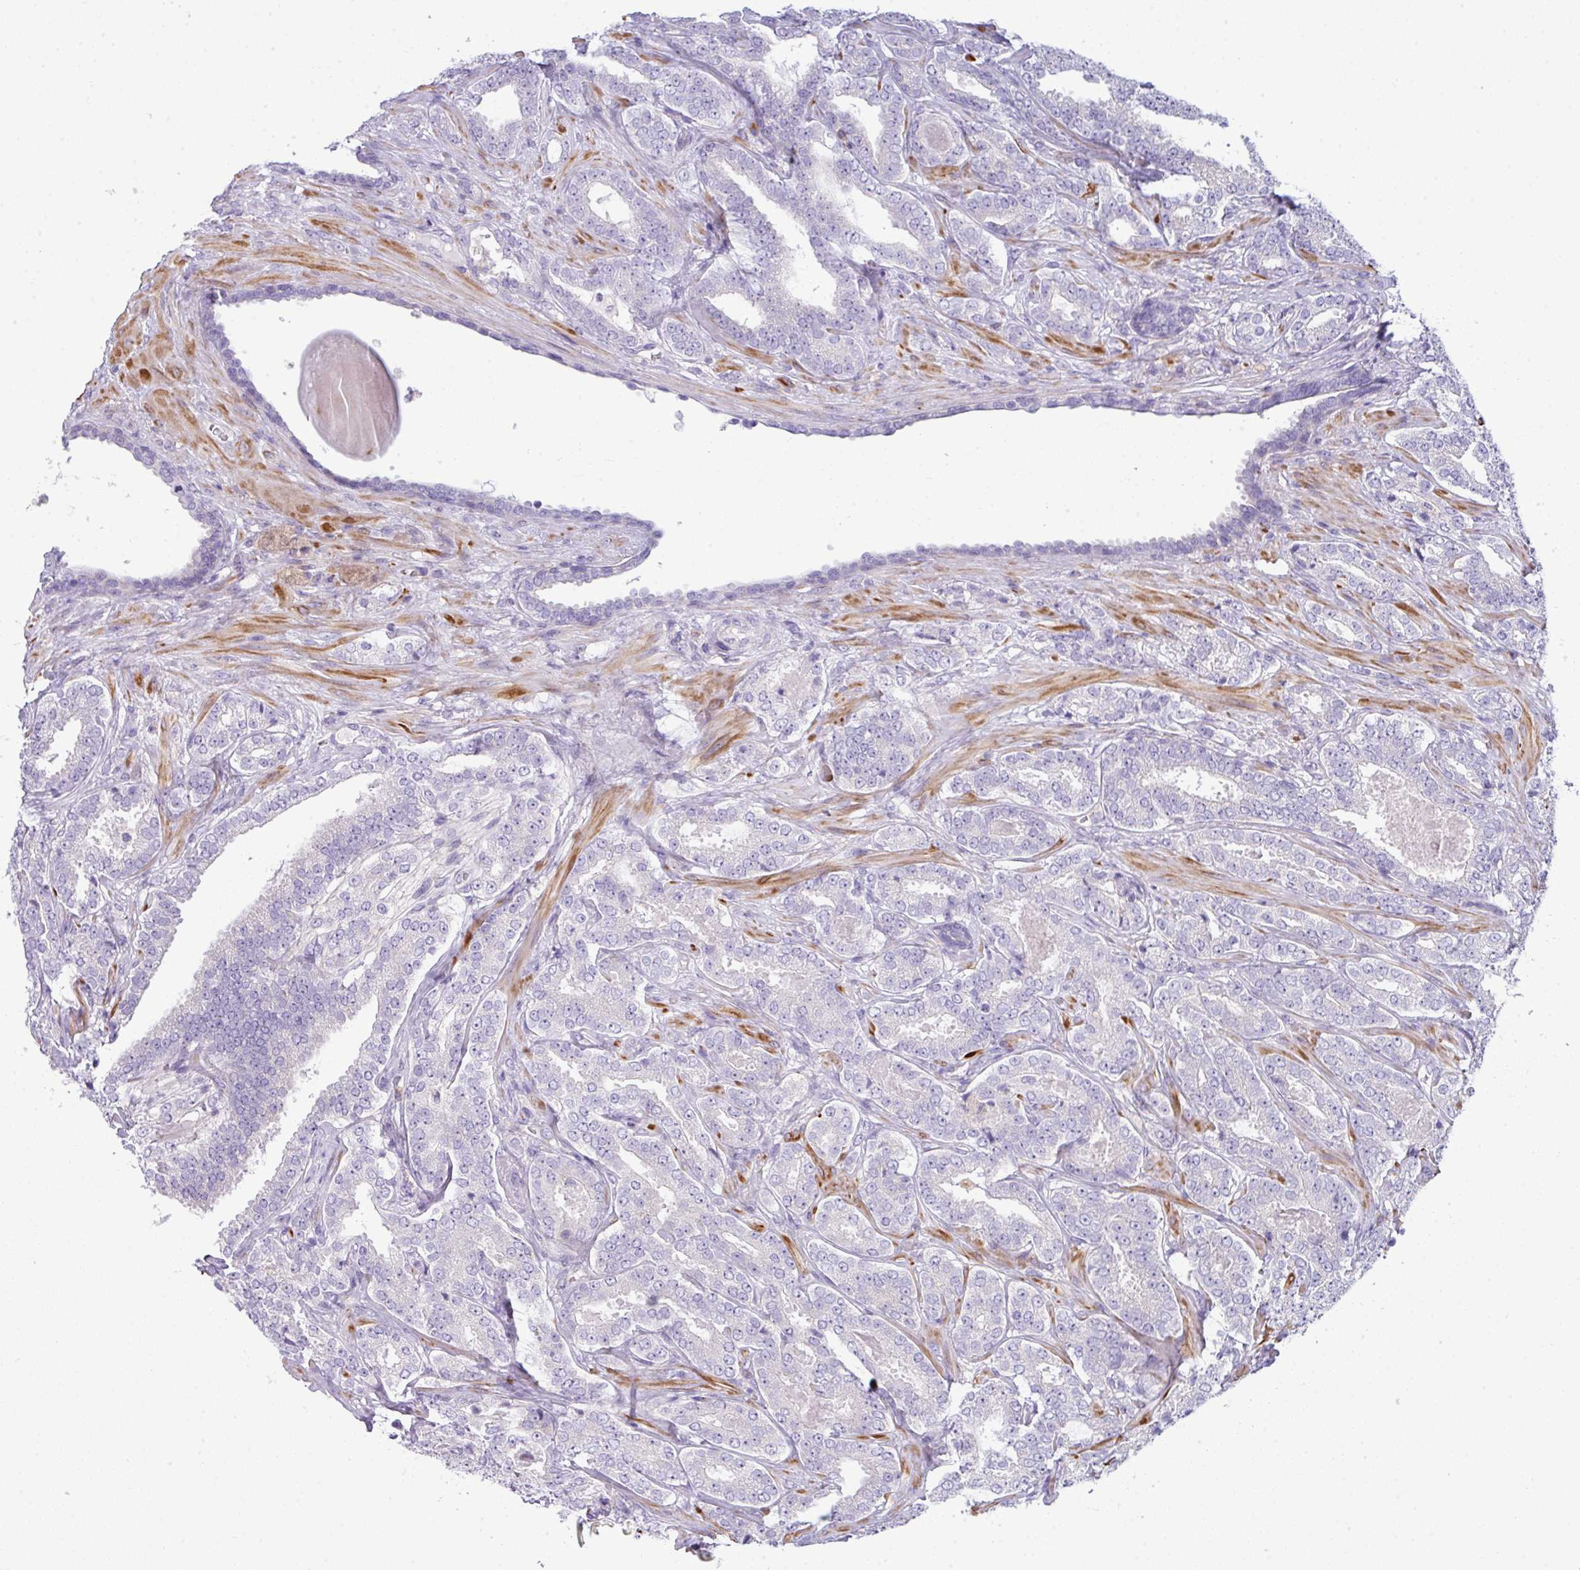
{"staining": {"intensity": "negative", "quantity": "none", "location": "none"}, "tissue": "prostate cancer", "cell_type": "Tumor cells", "image_type": "cancer", "snomed": [{"axis": "morphology", "description": "Adenocarcinoma, High grade"}, {"axis": "topography", "description": "Prostate"}], "caption": "Tumor cells are negative for brown protein staining in prostate high-grade adenocarcinoma.", "gene": "ABCC5", "patient": {"sex": "male", "age": 65}}